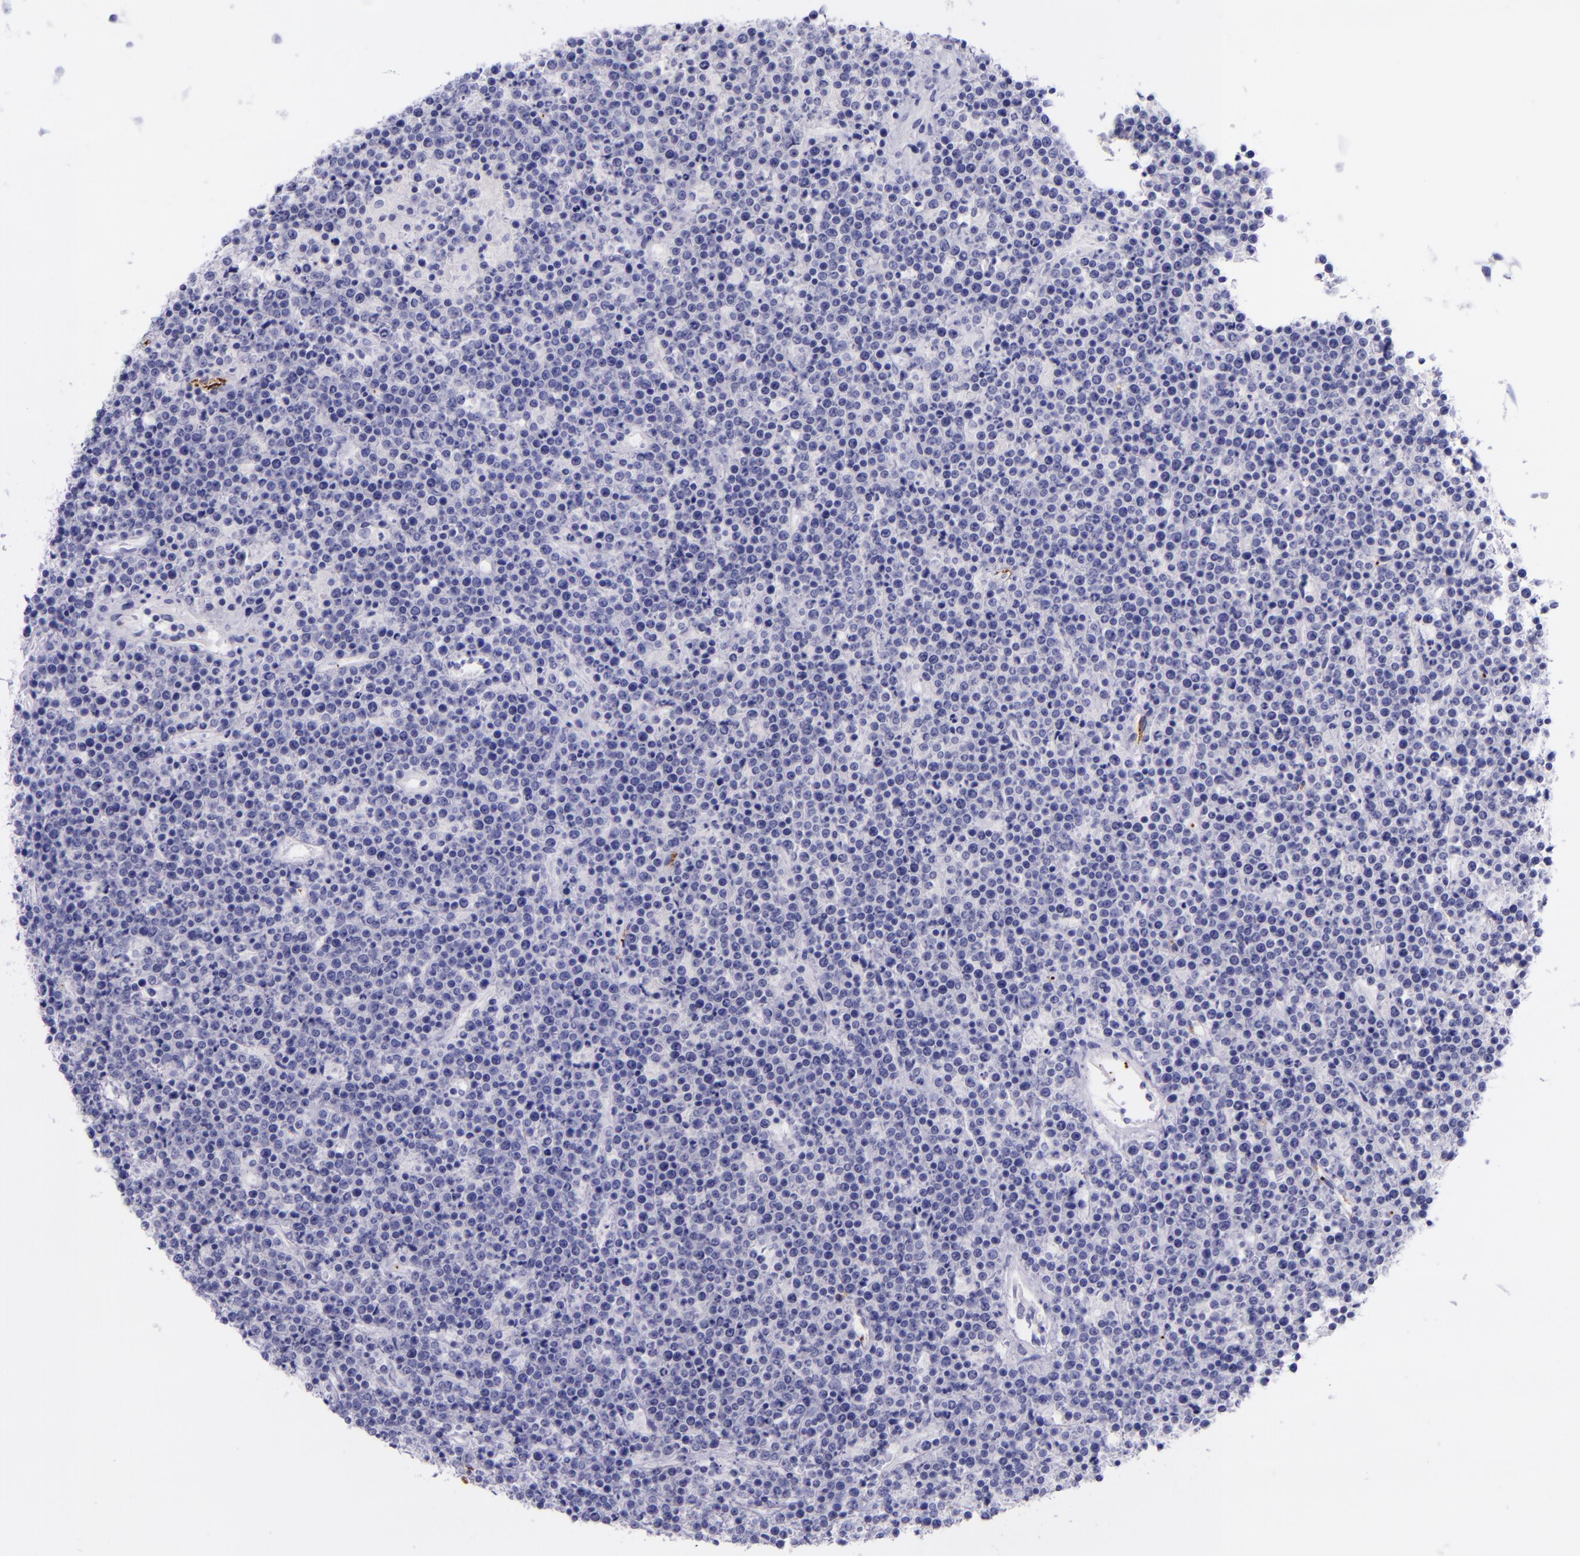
{"staining": {"intensity": "negative", "quantity": "none", "location": "none"}, "tissue": "lymphoma", "cell_type": "Tumor cells", "image_type": "cancer", "snomed": [{"axis": "morphology", "description": "Malignant lymphoma, non-Hodgkin's type, High grade"}, {"axis": "topography", "description": "Ovary"}], "caption": "Human high-grade malignant lymphoma, non-Hodgkin's type stained for a protein using immunohistochemistry (IHC) shows no expression in tumor cells.", "gene": "SELE", "patient": {"sex": "female", "age": 56}}